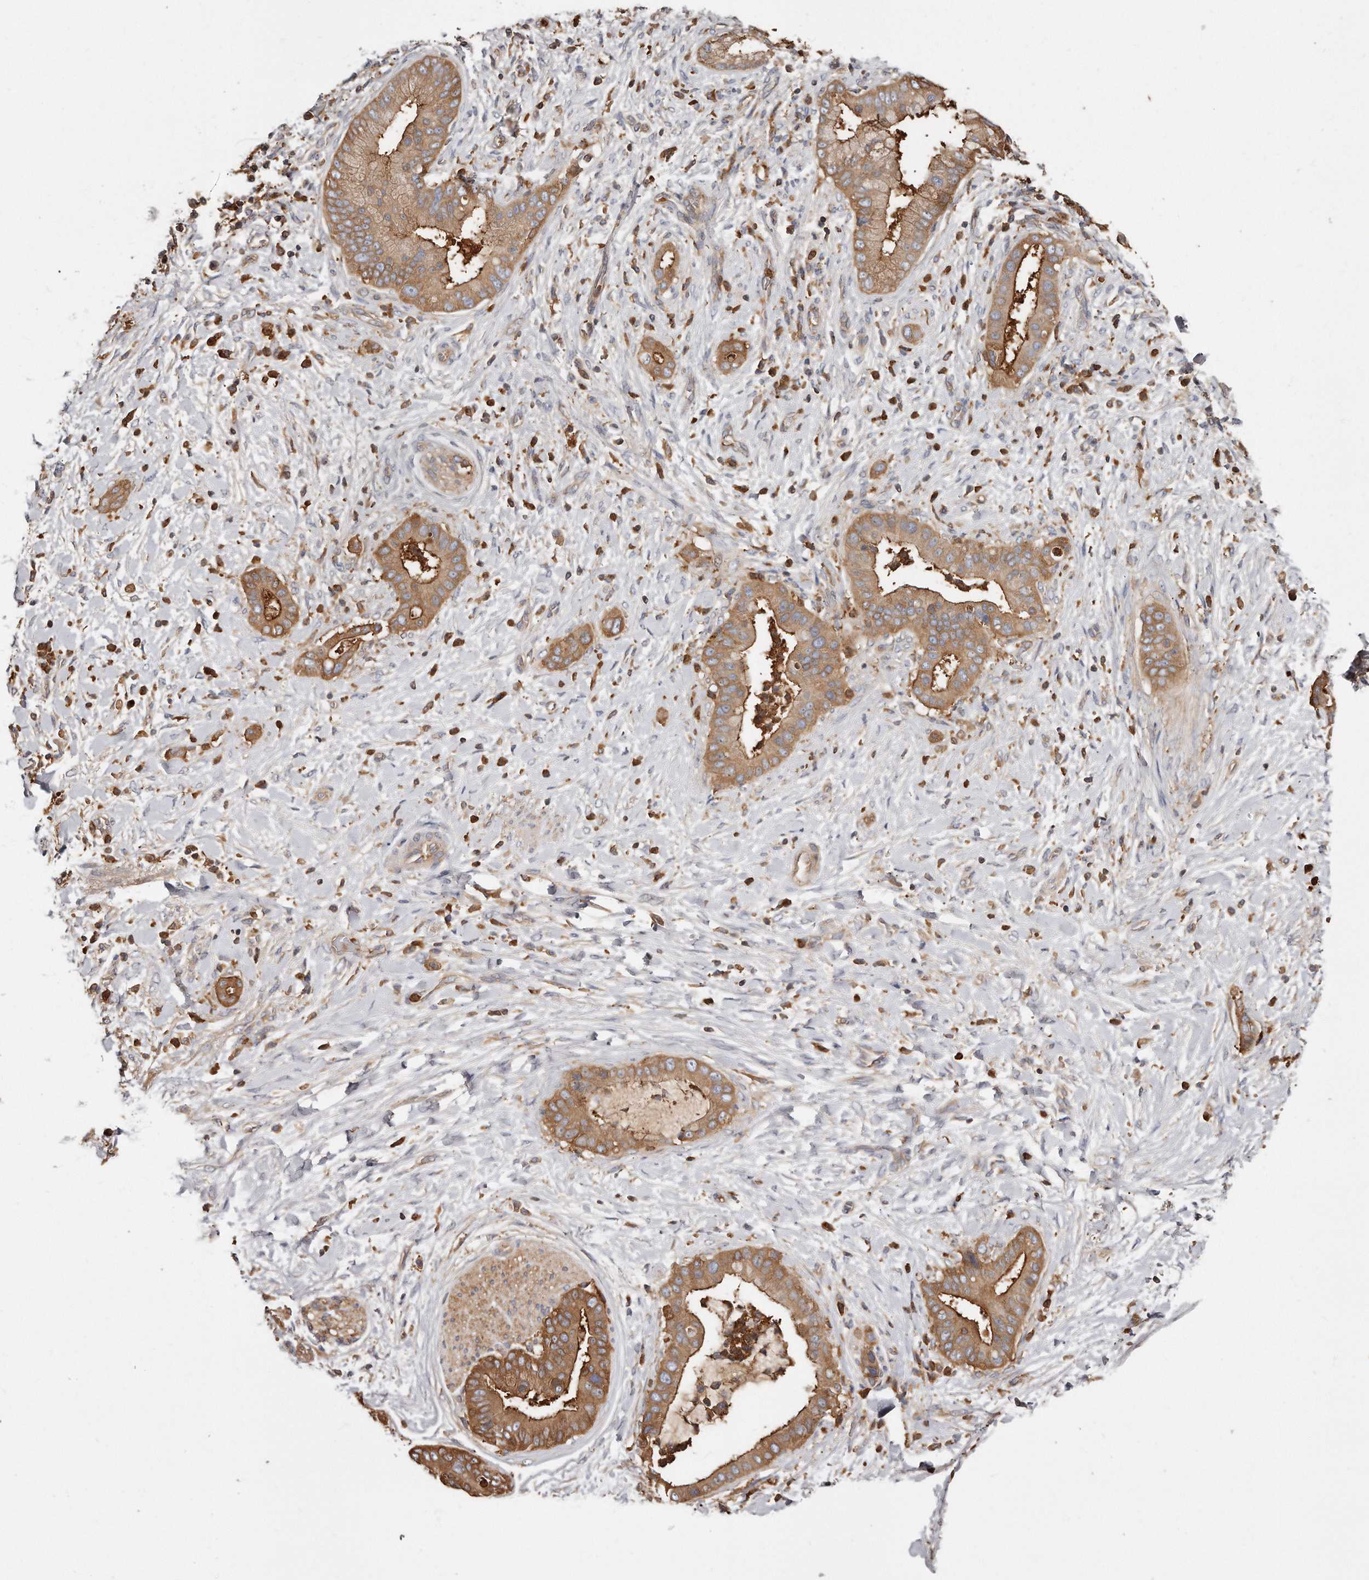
{"staining": {"intensity": "strong", "quantity": "25%-75%", "location": "cytoplasmic/membranous"}, "tissue": "liver cancer", "cell_type": "Tumor cells", "image_type": "cancer", "snomed": [{"axis": "morphology", "description": "Cholangiocarcinoma"}, {"axis": "topography", "description": "Liver"}], "caption": "Tumor cells show high levels of strong cytoplasmic/membranous positivity in about 25%-75% of cells in liver cancer (cholangiocarcinoma). Immunohistochemistry (ihc) stains the protein in brown and the nuclei are stained blue.", "gene": "CAP1", "patient": {"sex": "female", "age": 54}}